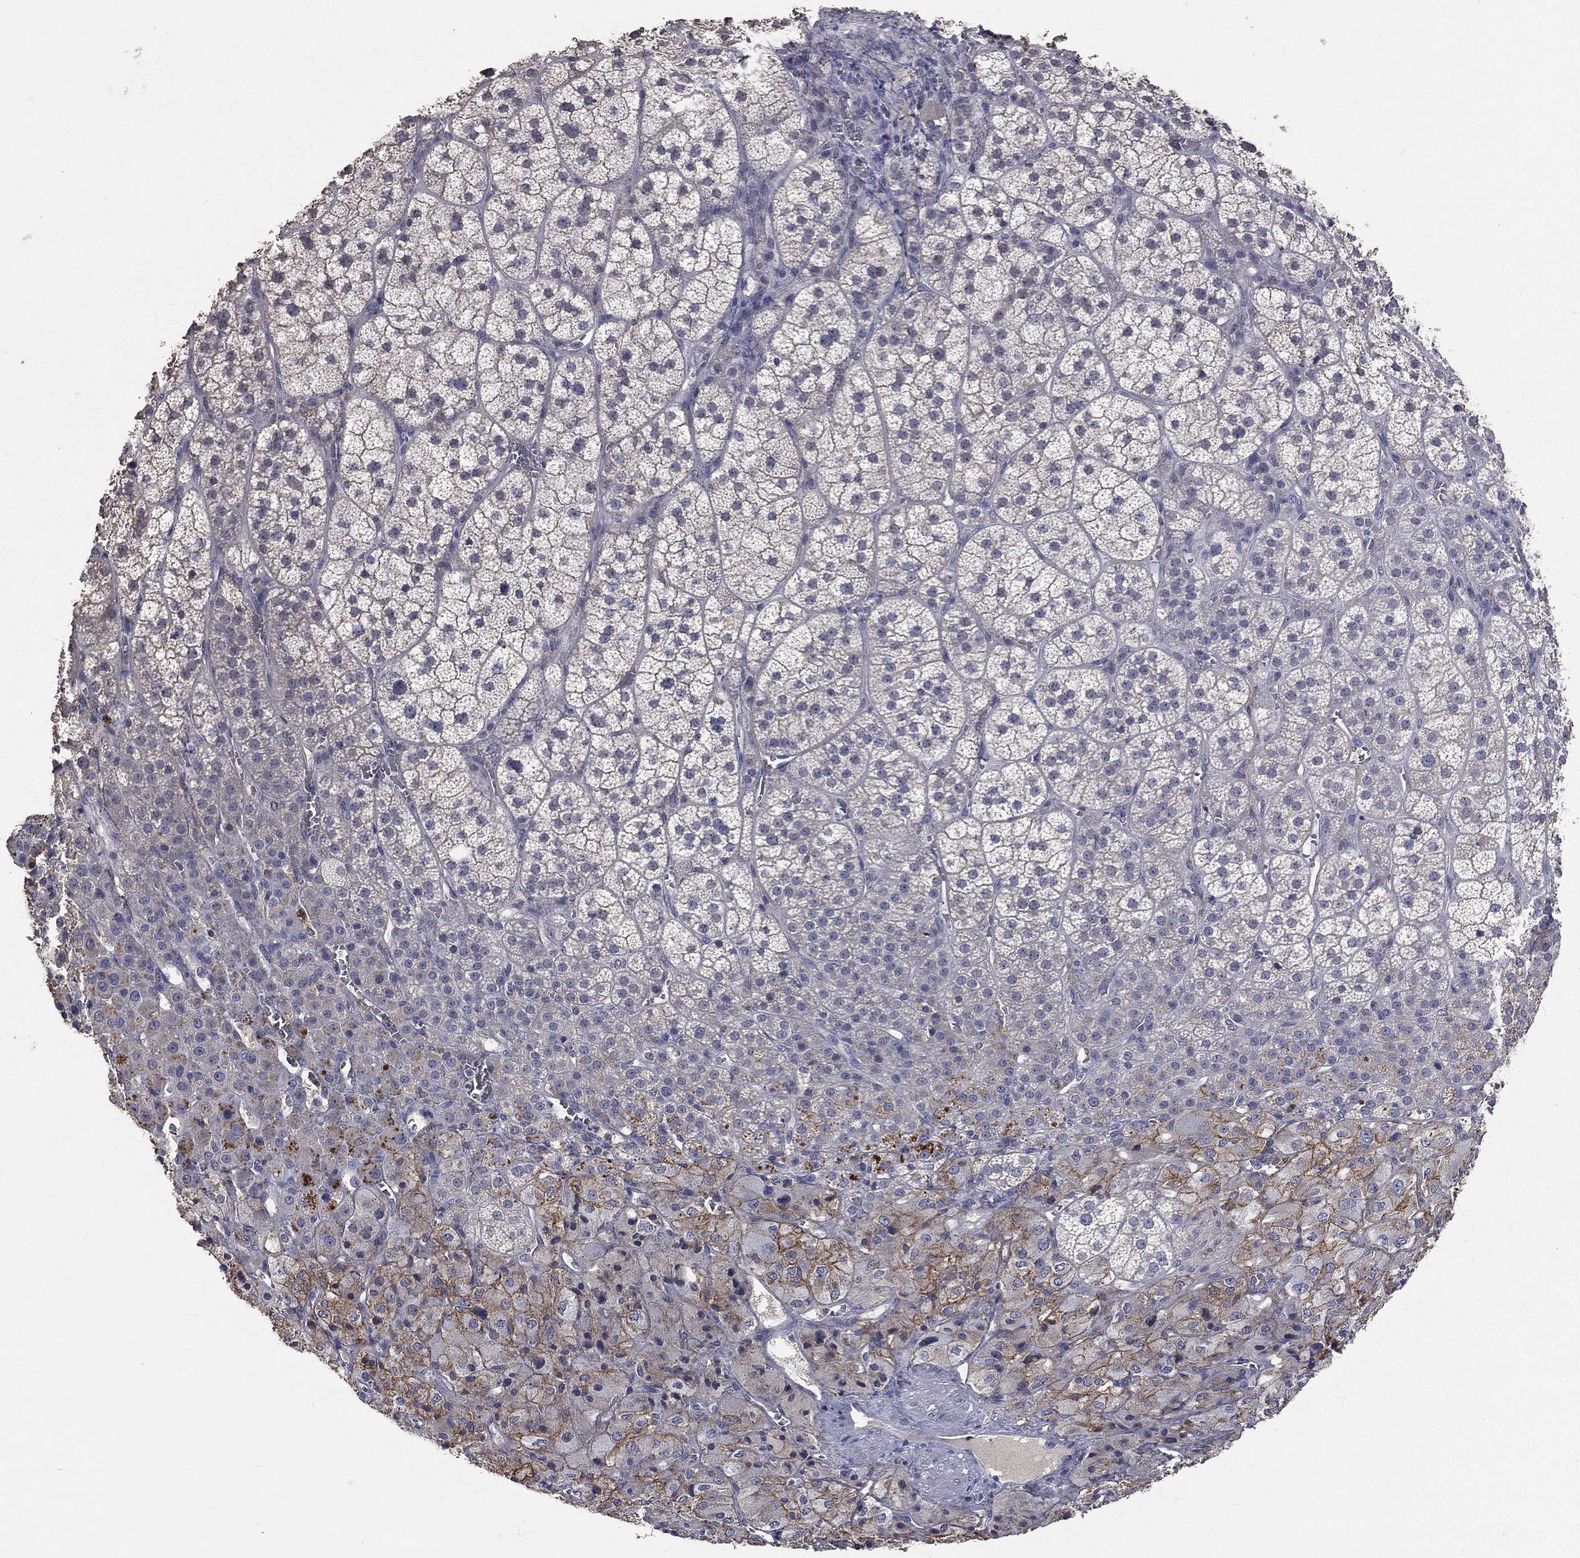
{"staining": {"intensity": "moderate", "quantity": "<25%", "location": "cytoplasmic/membranous"}, "tissue": "adrenal gland", "cell_type": "Glandular cells", "image_type": "normal", "snomed": [{"axis": "morphology", "description": "Normal tissue, NOS"}, {"axis": "topography", "description": "Adrenal gland"}], "caption": "A high-resolution photomicrograph shows IHC staining of normal adrenal gland, which displays moderate cytoplasmic/membranous positivity in approximately <25% of glandular cells.", "gene": "SNAP25", "patient": {"sex": "female", "age": 60}}